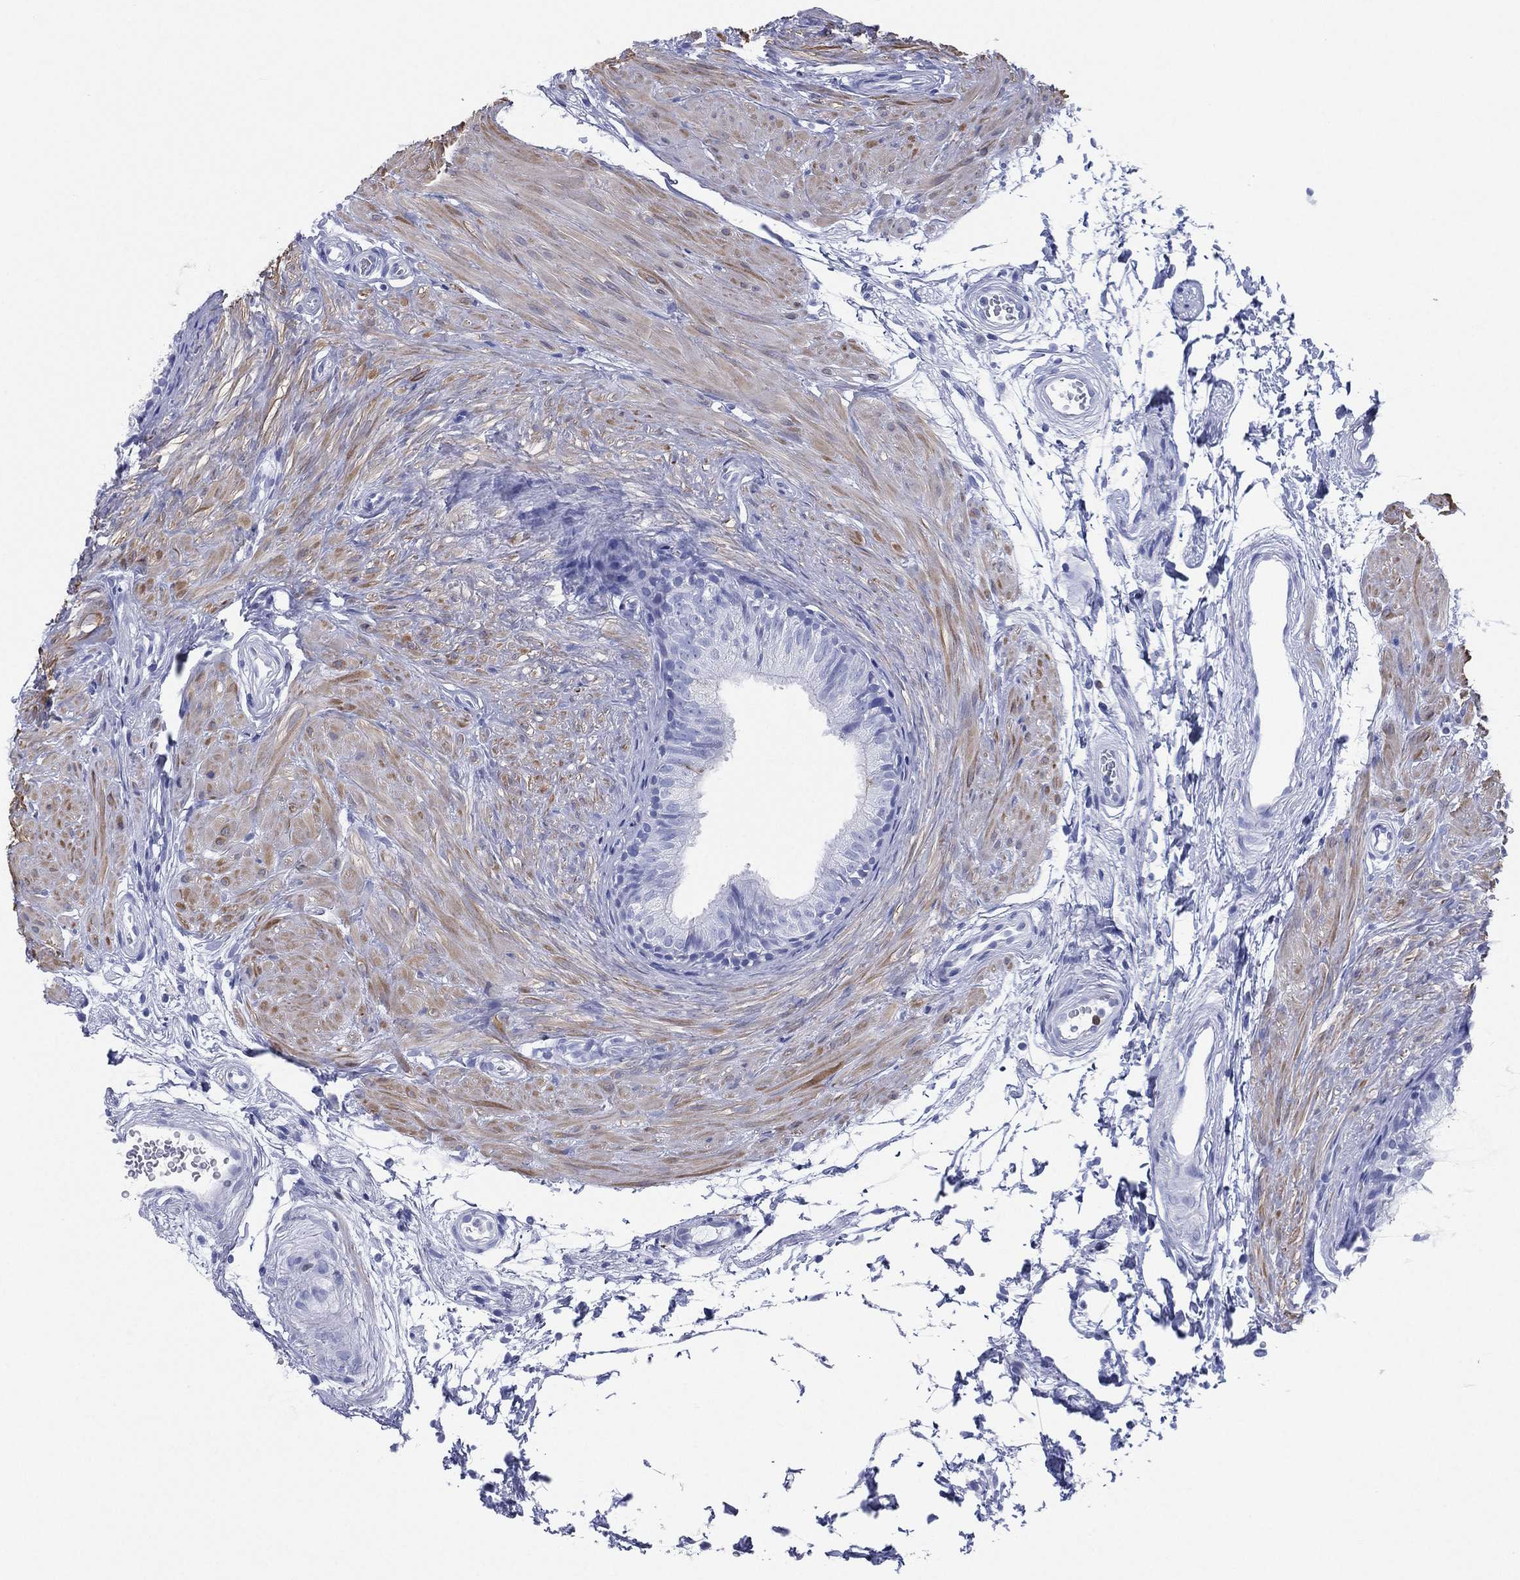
{"staining": {"intensity": "negative", "quantity": "none", "location": "none"}, "tissue": "epididymis", "cell_type": "Glandular cells", "image_type": "normal", "snomed": [{"axis": "morphology", "description": "Normal tissue, NOS"}, {"axis": "topography", "description": "Epididymis"}], "caption": "IHC image of benign epididymis: human epididymis stained with DAB (3,3'-diaminobenzidine) demonstrates no significant protein positivity in glandular cells.", "gene": "CD79A", "patient": {"sex": "male", "age": 22}}